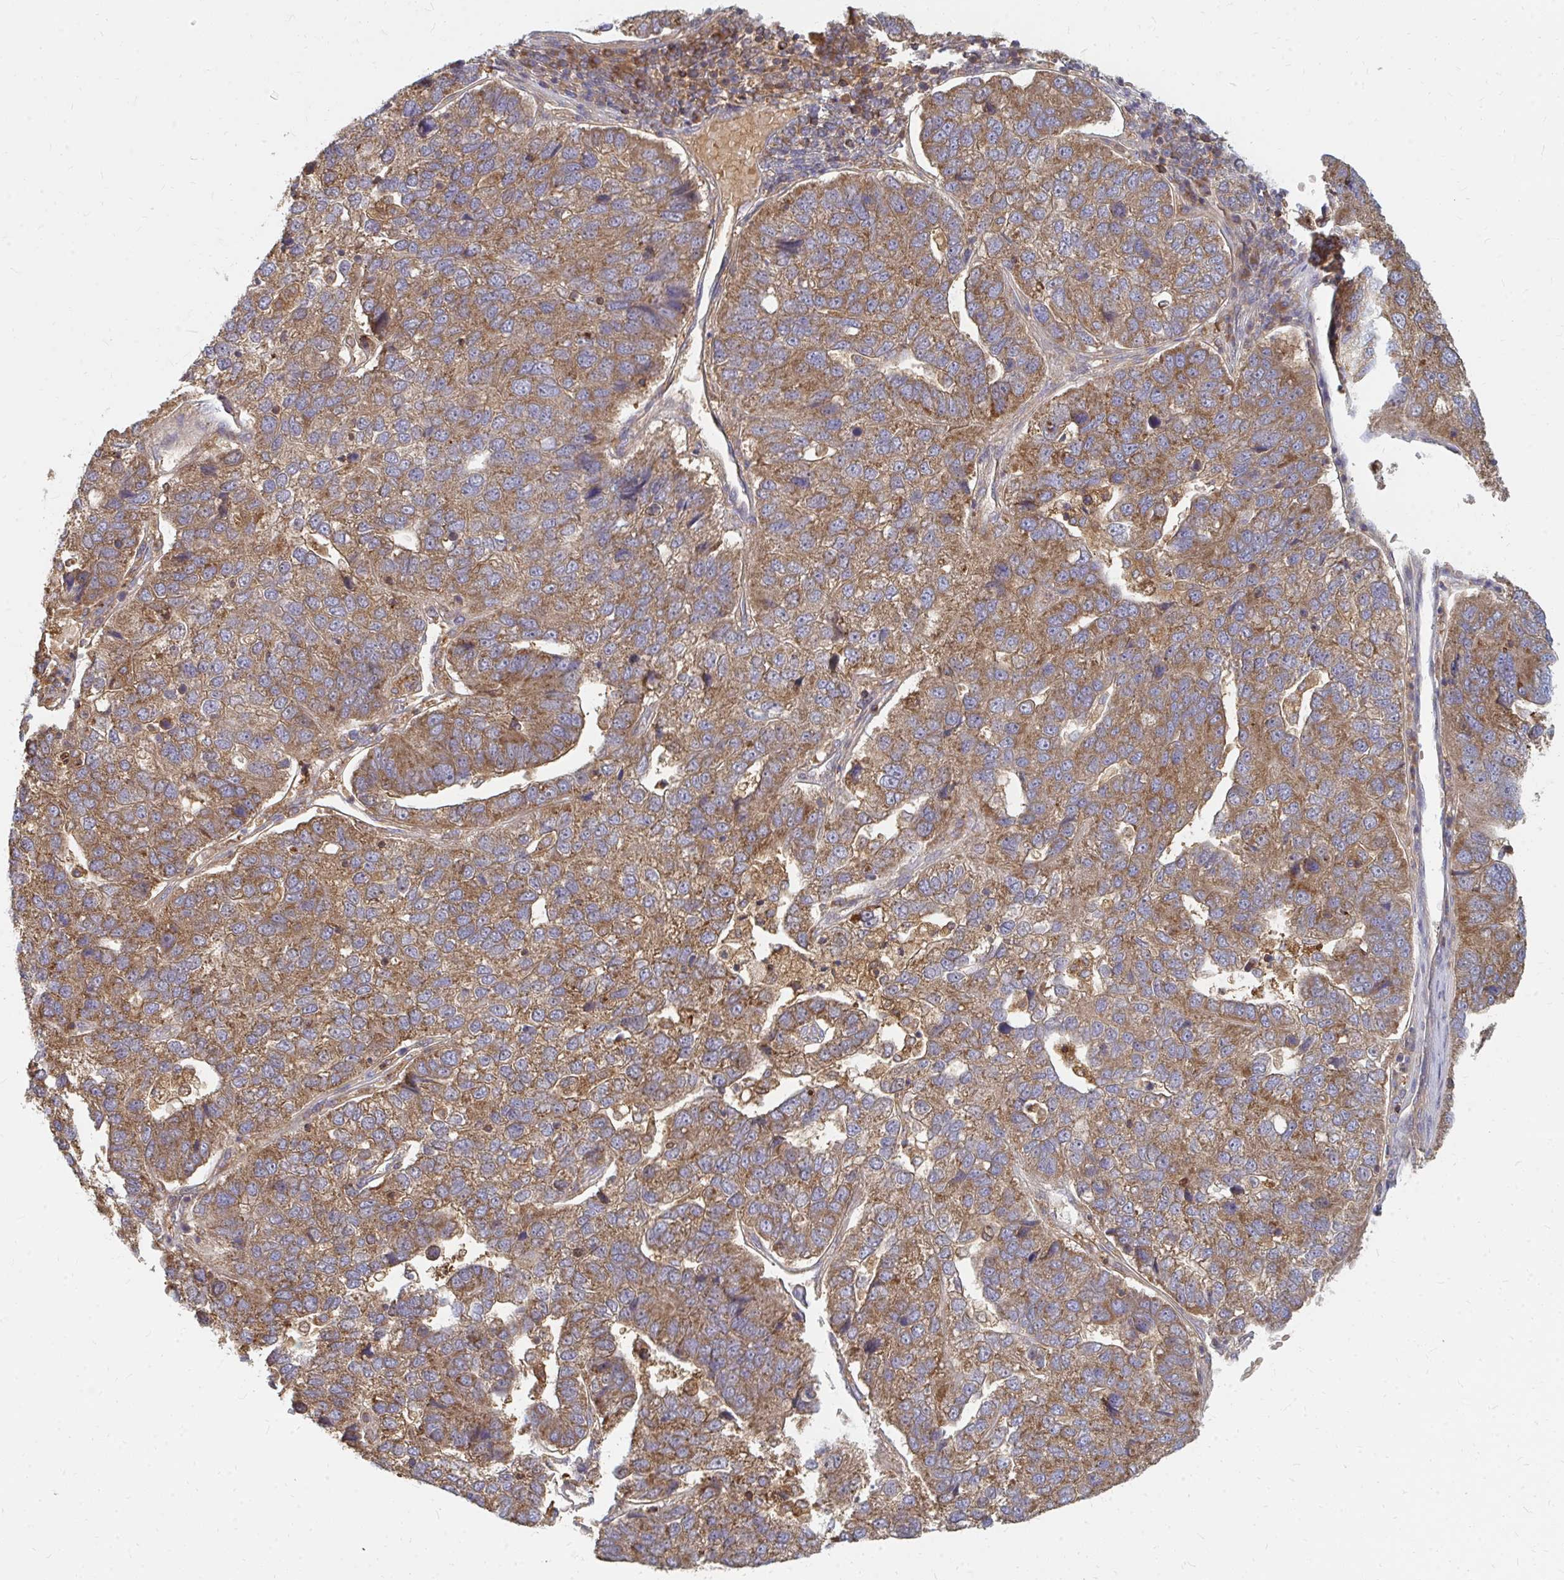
{"staining": {"intensity": "moderate", "quantity": ">75%", "location": "cytoplasmic/membranous"}, "tissue": "pancreatic cancer", "cell_type": "Tumor cells", "image_type": "cancer", "snomed": [{"axis": "morphology", "description": "Adenocarcinoma, NOS"}, {"axis": "topography", "description": "Pancreas"}], "caption": "Immunohistochemical staining of human pancreatic cancer demonstrates moderate cytoplasmic/membranous protein staining in approximately >75% of tumor cells.", "gene": "ZNF285", "patient": {"sex": "female", "age": 61}}